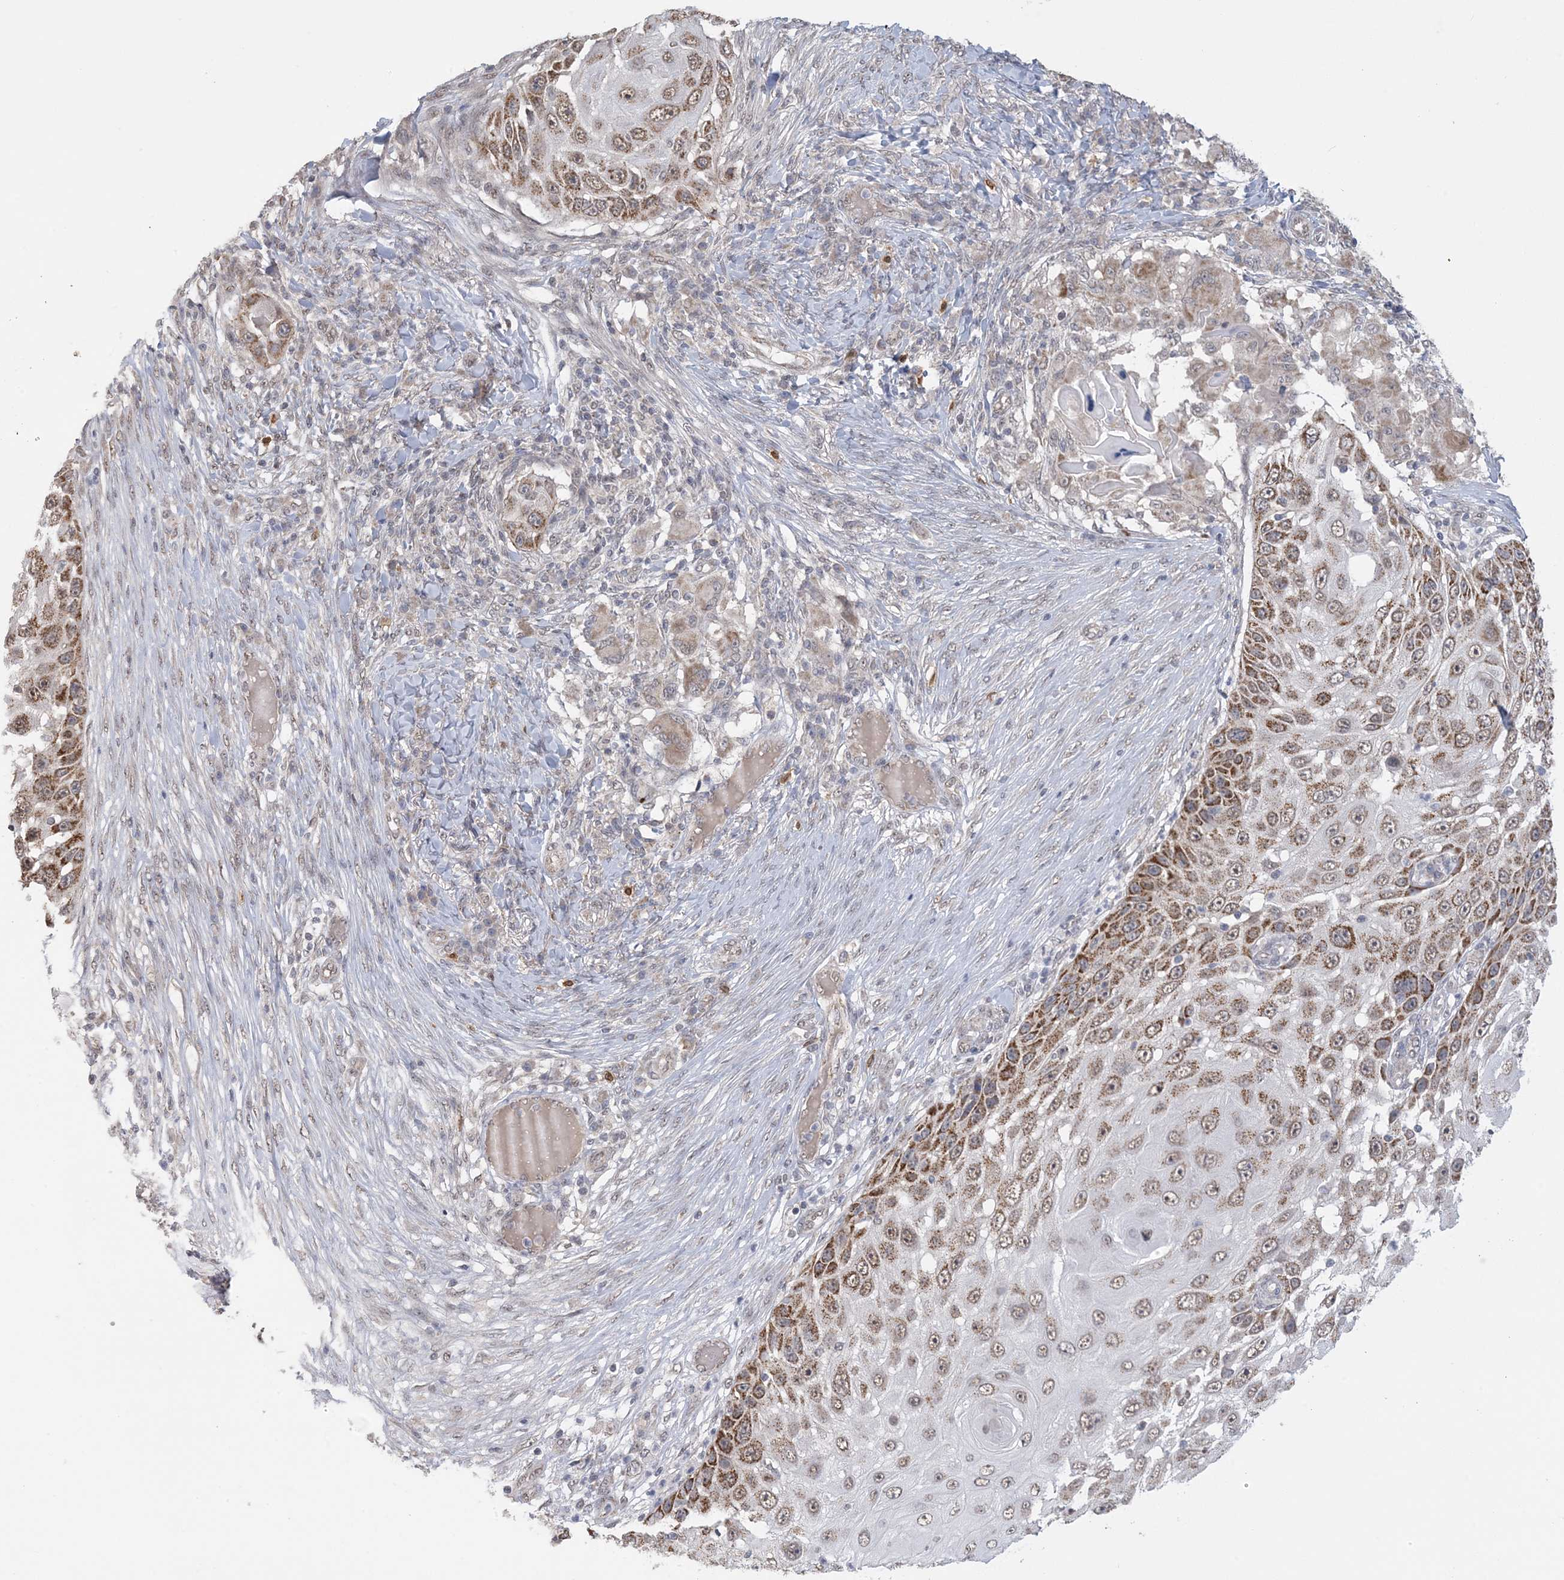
{"staining": {"intensity": "moderate", "quantity": ">75%", "location": "cytoplasmic/membranous,nuclear"}, "tissue": "skin cancer", "cell_type": "Tumor cells", "image_type": "cancer", "snomed": [{"axis": "morphology", "description": "Squamous cell carcinoma, NOS"}, {"axis": "topography", "description": "Skin"}], "caption": "Skin squamous cell carcinoma stained for a protein (brown) reveals moderate cytoplasmic/membranous and nuclear positive expression in approximately >75% of tumor cells.", "gene": "TRMT10C", "patient": {"sex": "female", "age": 44}}